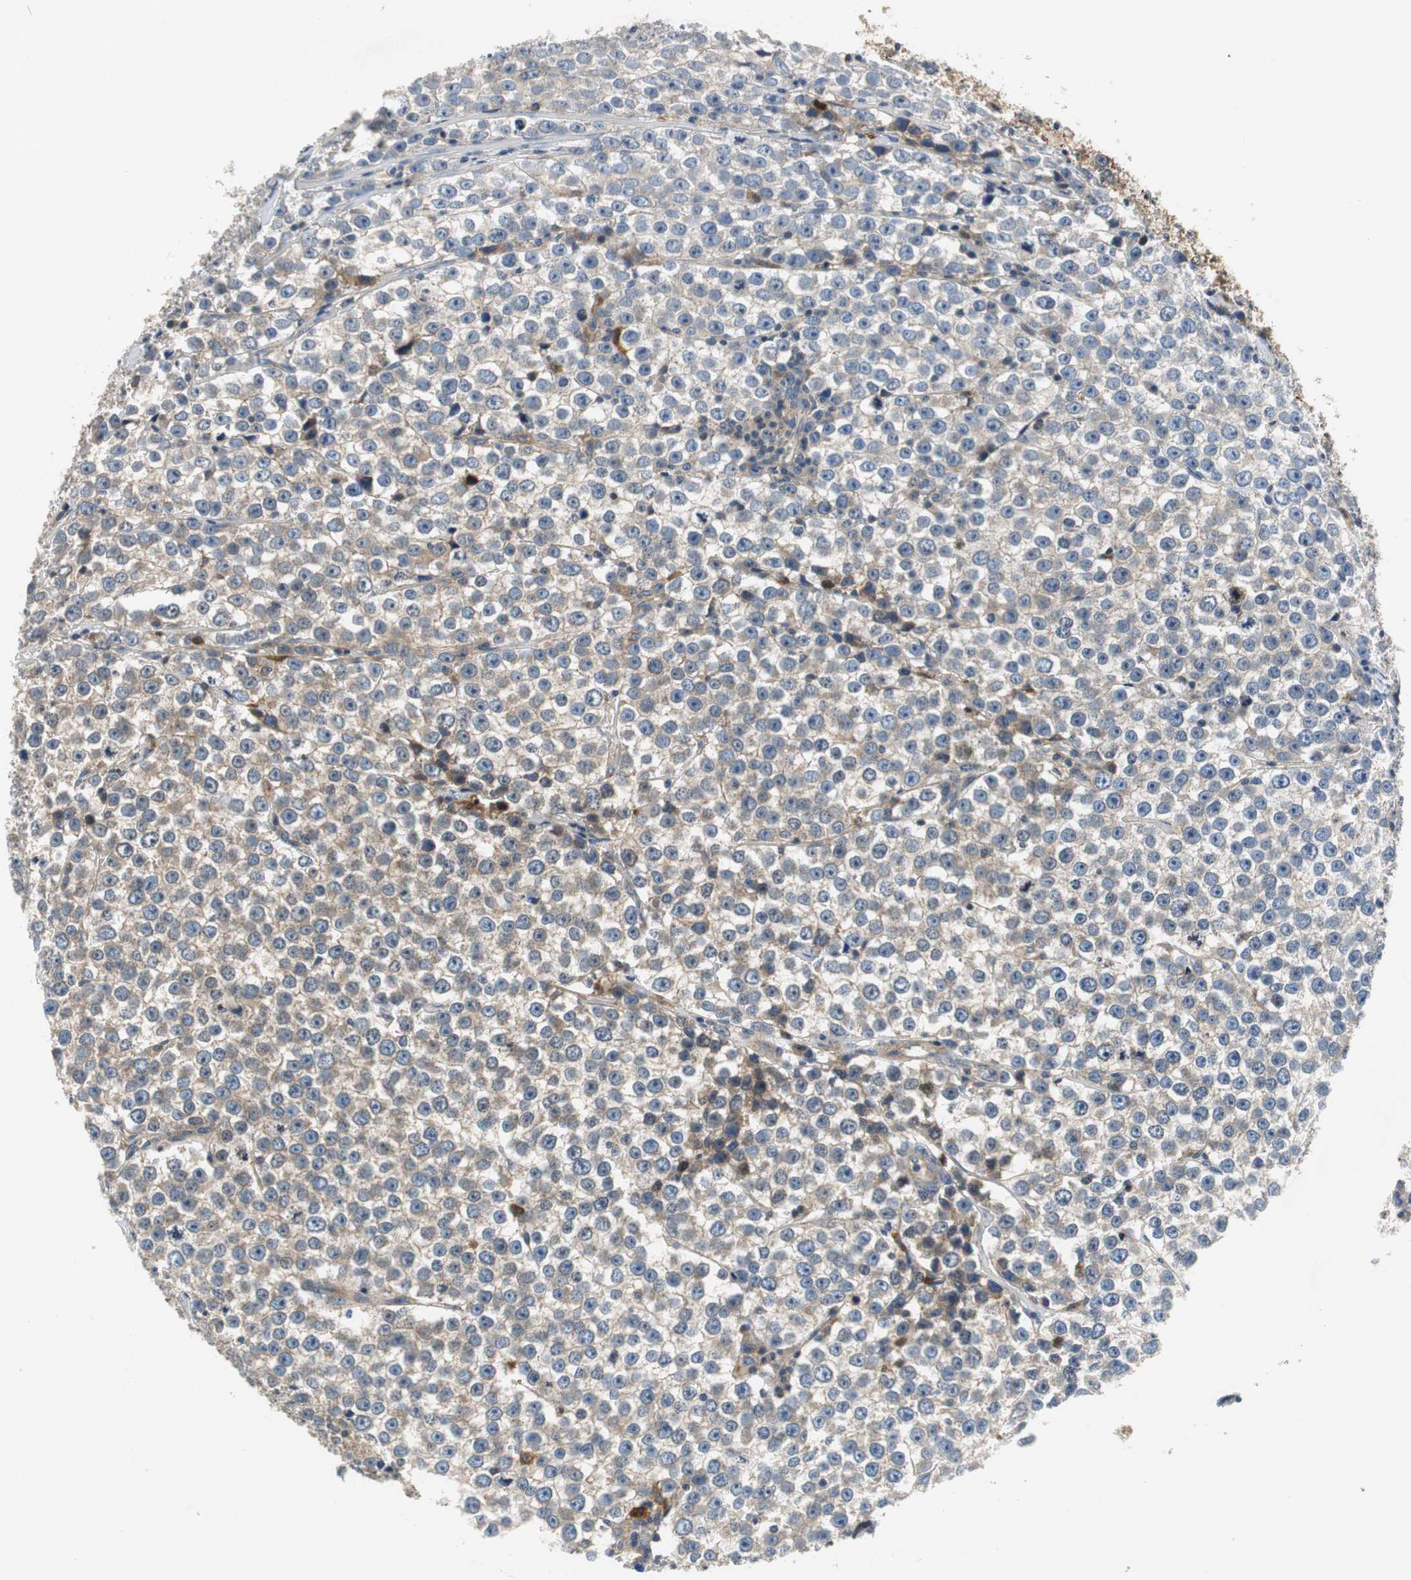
{"staining": {"intensity": "weak", "quantity": "25%-75%", "location": "cytoplasmic/membranous"}, "tissue": "testis cancer", "cell_type": "Tumor cells", "image_type": "cancer", "snomed": [{"axis": "morphology", "description": "Seminoma, NOS"}, {"axis": "morphology", "description": "Carcinoma, Embryonal, NOS"}, {"axis": "topography", "description": "Testis"}], "caption": "This histopathology image displays immunohistochemistry (IHC) staining of testis cancer, with low weak cytoplasmic/membranous staining in about 25%-75% of tumor cells.", "gene": "ORM1", "patient": {"sex": "male", "age": 52}}